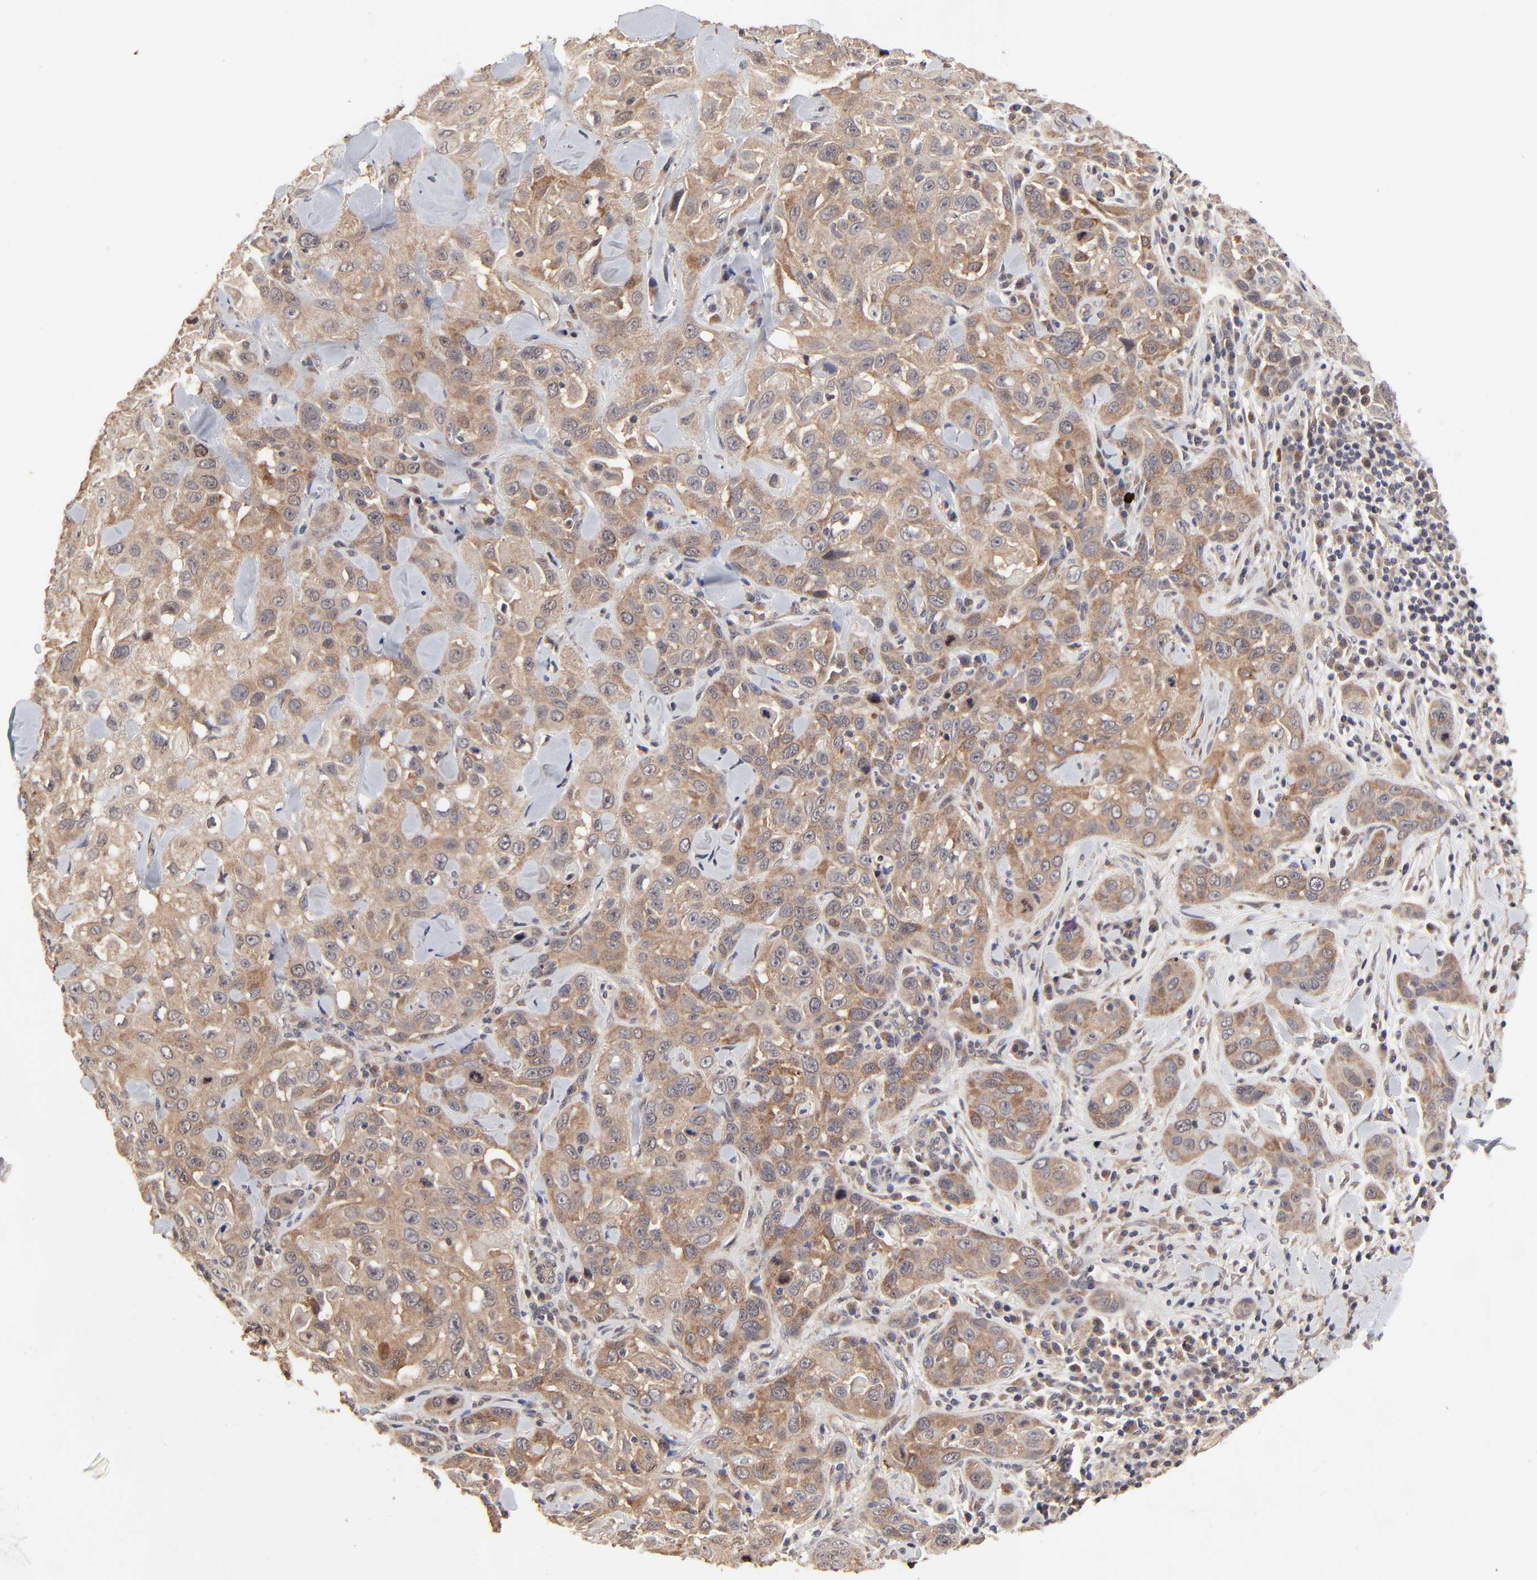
{"staining": {"intensity": "moderate", "quantity": ">75%", "location": "cytoplasmic/membranous"}, "tissue": "skin cancer", "cell_type": "Tumor cells", "image_type": "cancer", "snomed": [{"axis": "morphology", "description": "Squamous cell carcinoma, NOS"}, {"axis": "topography", "description": "Skin"}], "caption": "Skin squamous cell carcinoma stained with a protein marker displays moderate staining in tumor cells.", "gene": "FRMD8", "patient": {"sex": "male", "age": 84}}